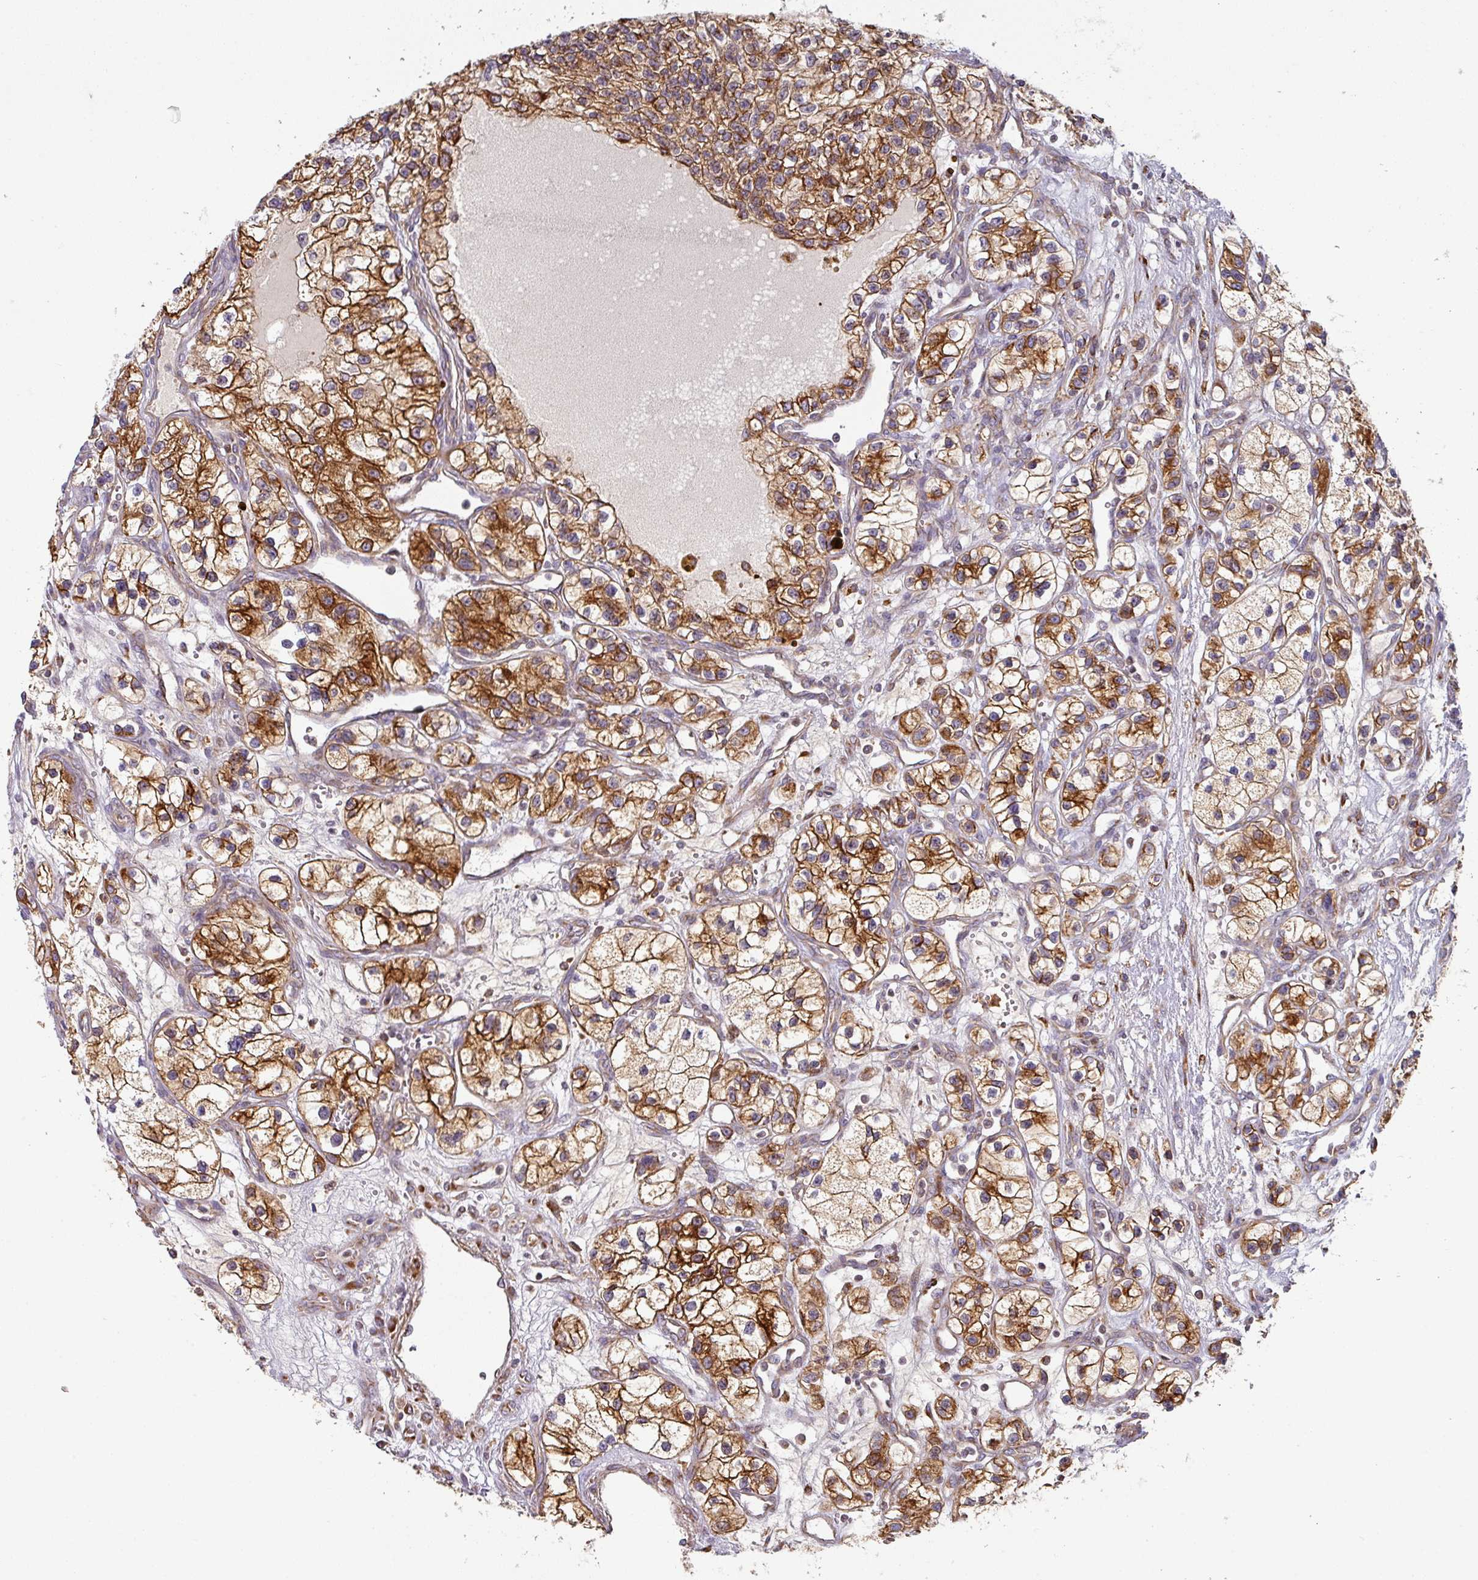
{"staining": {"intensity": "strong", "quantity": ">75%", "location": "cytoplasmic/membranous"}, "tissue": "renal cancer", "cell_type": "Tumor cells", "image_type": "cancer", "snomed": [{"axis": "morphology", "description": "Adenocarcinoma, NOS"}, {"axis": "topography", "description": "Kidney"}], "caption": "The immunohistochemical stain labels strong cytoplasmic/membranous expression in tumor cells of renal cancer (adenocarcinoma) tissue. Using DAB (3,3'-diaminobenzidine) (brown) and hematoxylin (blue) stains, captured at high magnification using brightfield microscopy.", "gene": "ZNF268", "patient": {"sex": "female", "age": 57}}